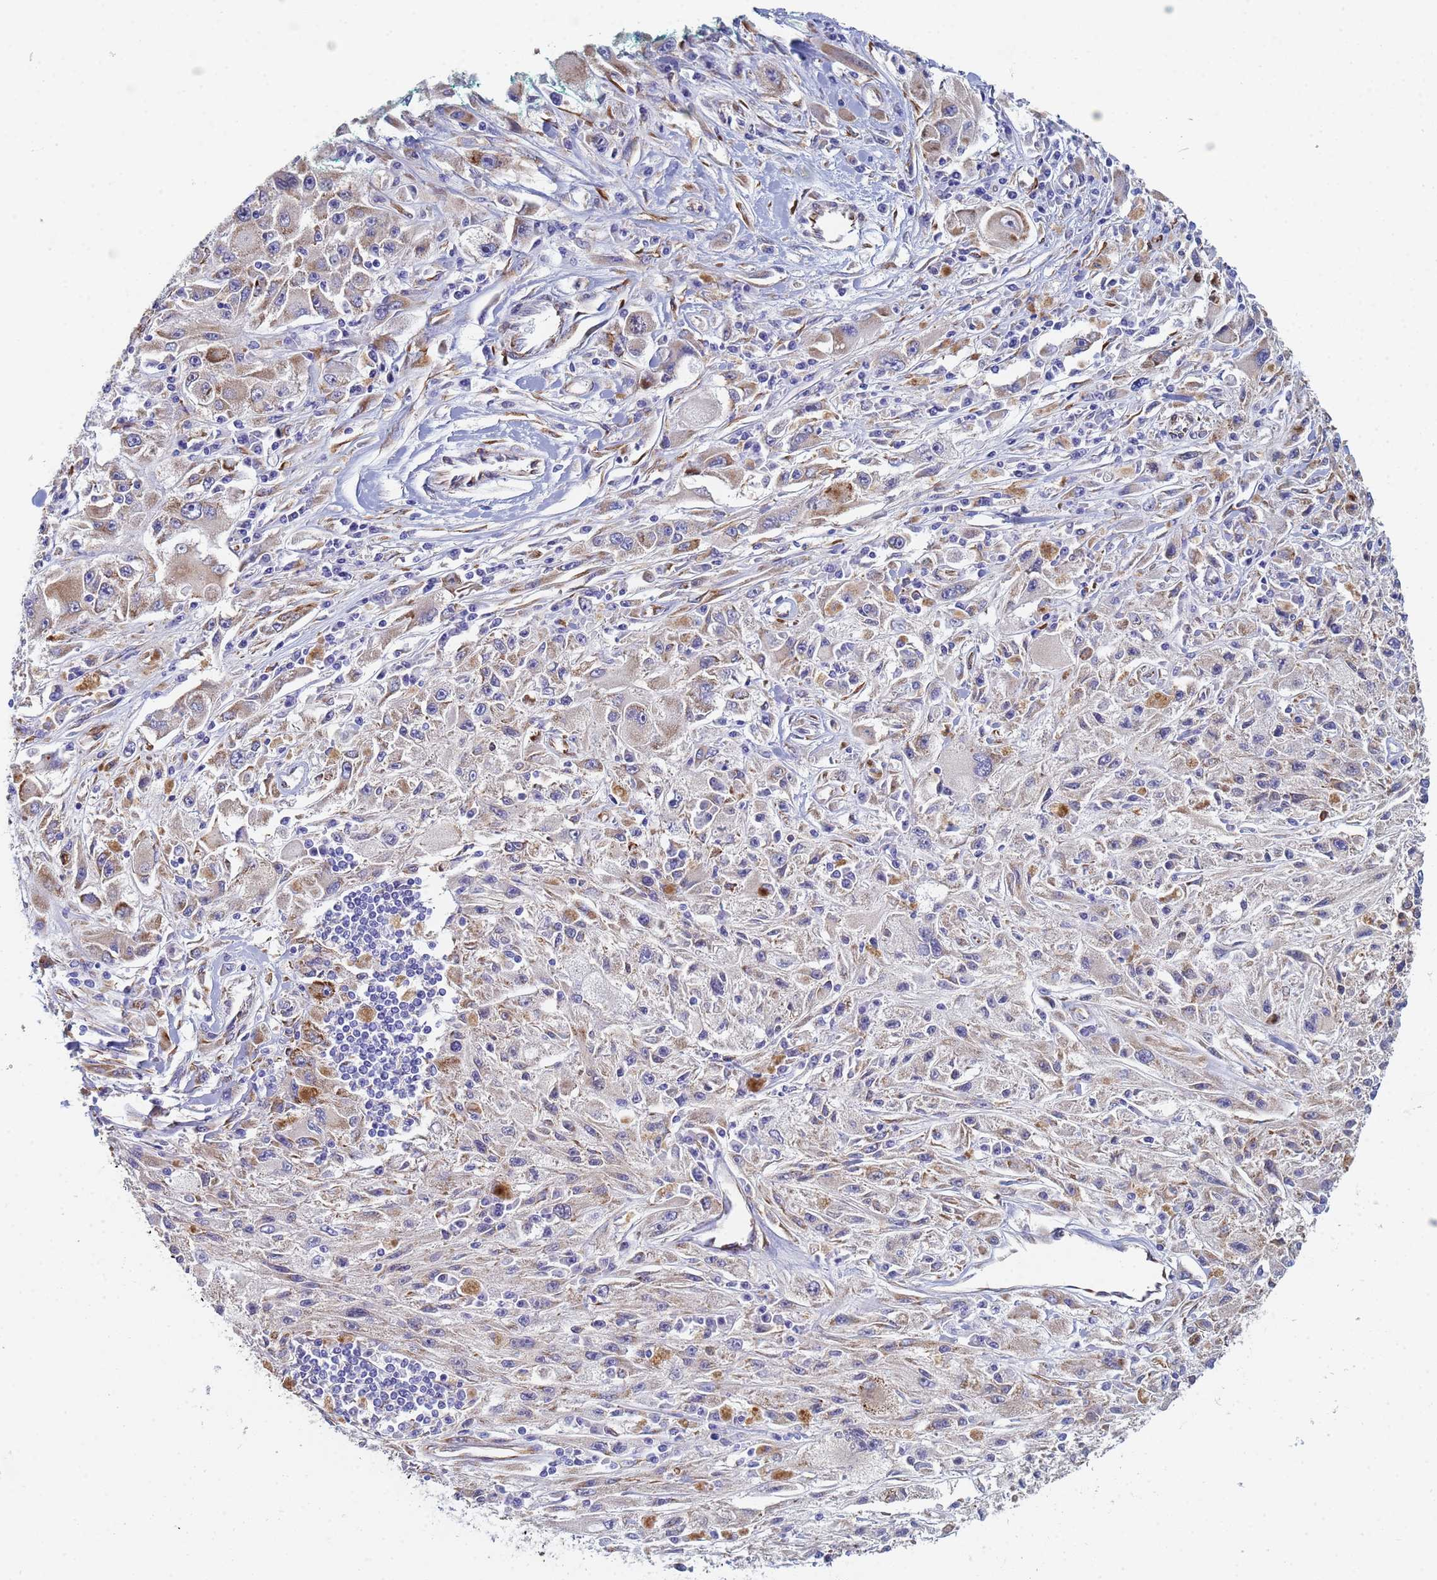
{"staining": {"intensity": "moderate", "quantity": "<25%", "location": "cytoplasmic/membranous"}, "tissue": "melanoma", "cell_type": "Tumor cells", "image_type": "cancer", "snomed": [{"axis": "morphology", "description": "Malignant melanoma, Metastatic site"}, {"axis": "topography", "description": "Skin"}], "caption": "IHC staining of malignant melanoma (metastatic site), which displays low levels of moderate cytoplasmic/membranous staining in approximately <25% of tumor cells indicating moderate cytoplasmic/membranous protein staining. The staining was performed using DAB (3,3'-diaminobenzidine) (brown) for protein detection and nuclei were counterstained in hematoxylin (blue).", "gene": "GDAP2", "patient": {"sex": "male", "age": 53}}